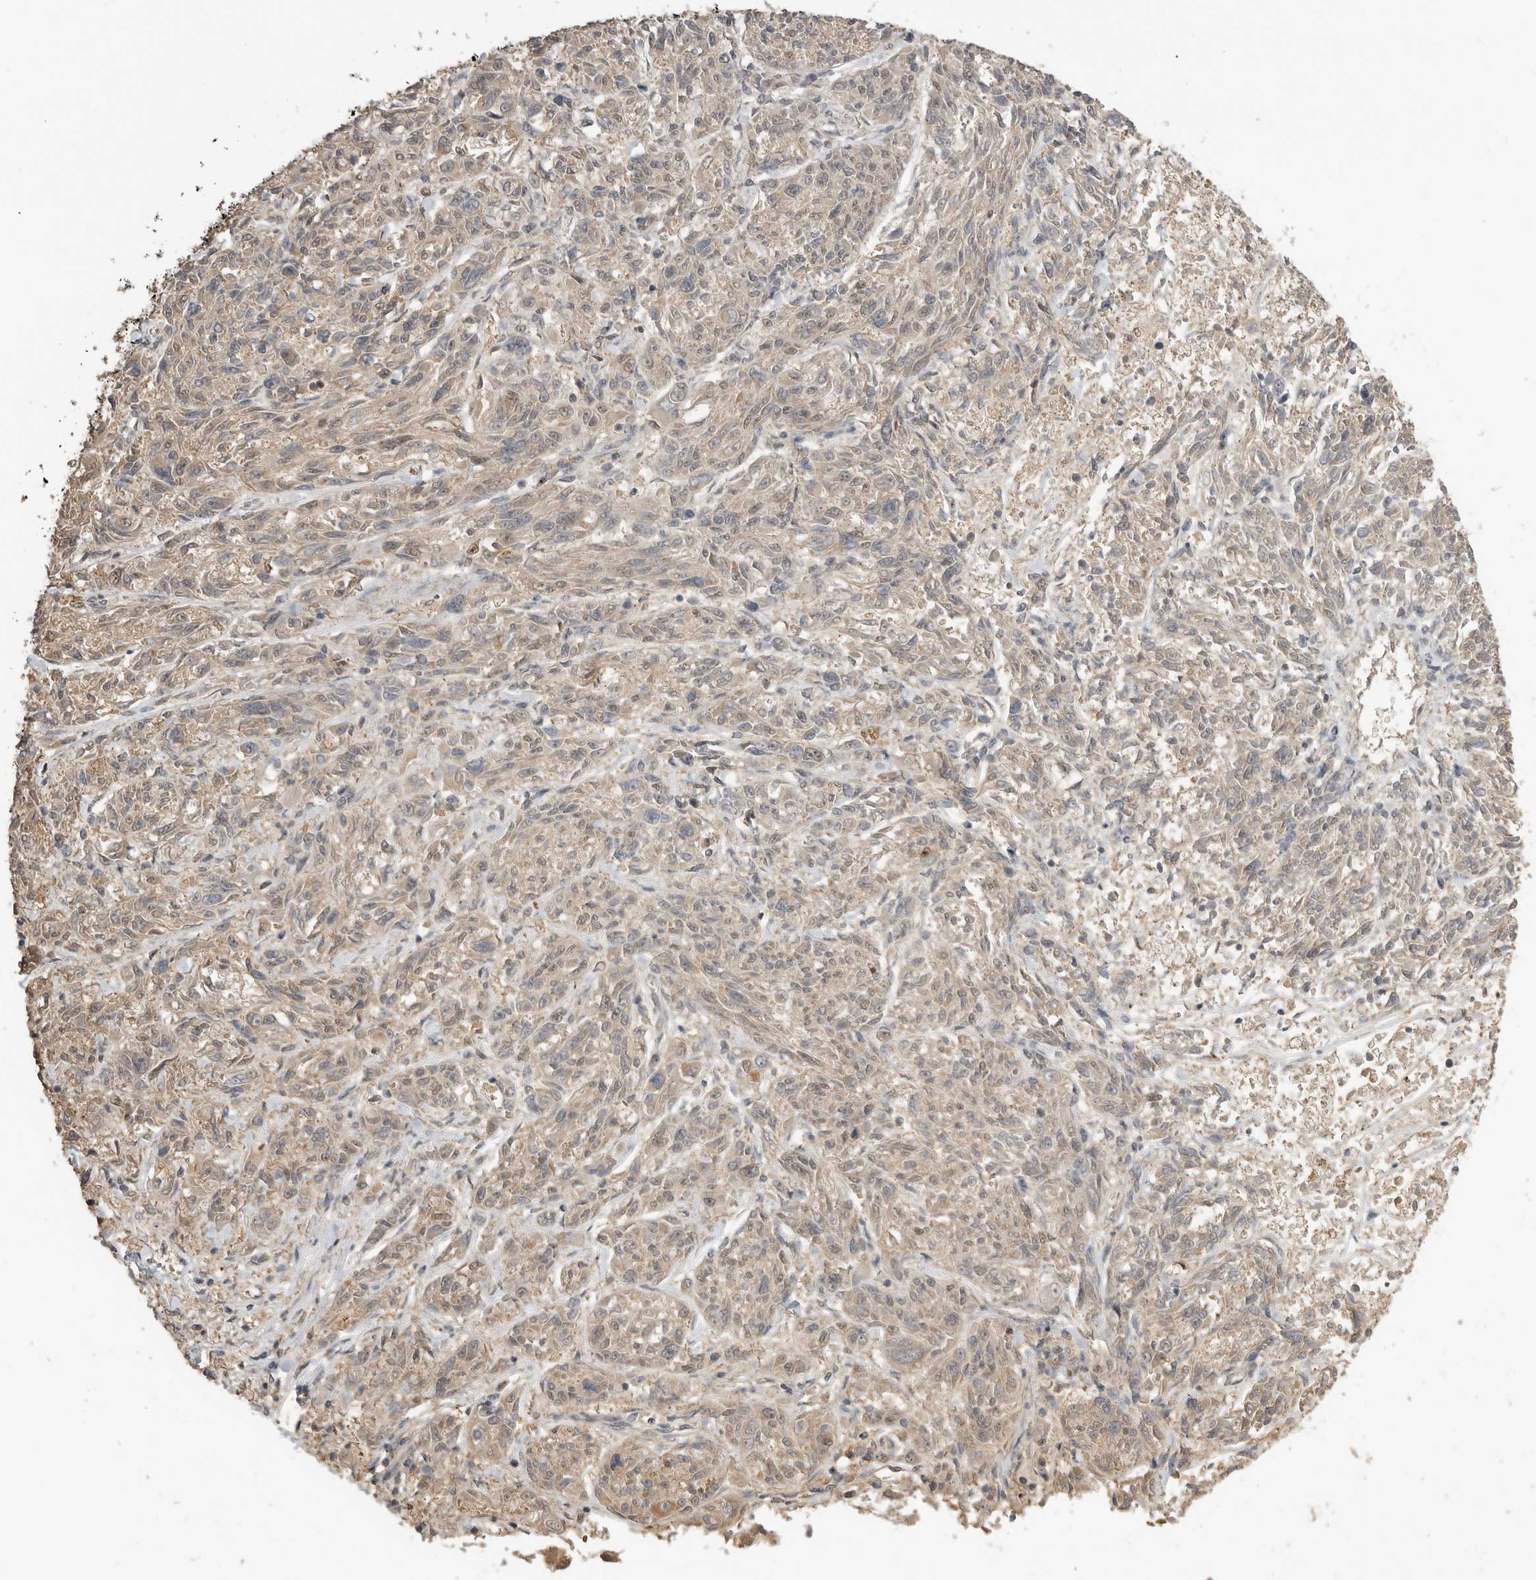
{"staining": {"intensity": "weak", "quantity": "25%-75%", "location": "cytoplasmic/membranous,nuclear"}, "tissue": "melanoma", "cell_type": "Tumor cells", "image_type": "cancer", "snomed": [{"axis": "morphology", "description": "Malignant melanoma, NOS"}, {"axis": "topography", "description": "Skin"}], "caption": "Melanoma was stained to show a protein in brown. There is low levels of weak cytoplasmic/membranous and nuclear staining in about 25%-75% of tumor cells.", "gene": "ASPSCR1", "patient": {"sex": "male", "age": 53}}